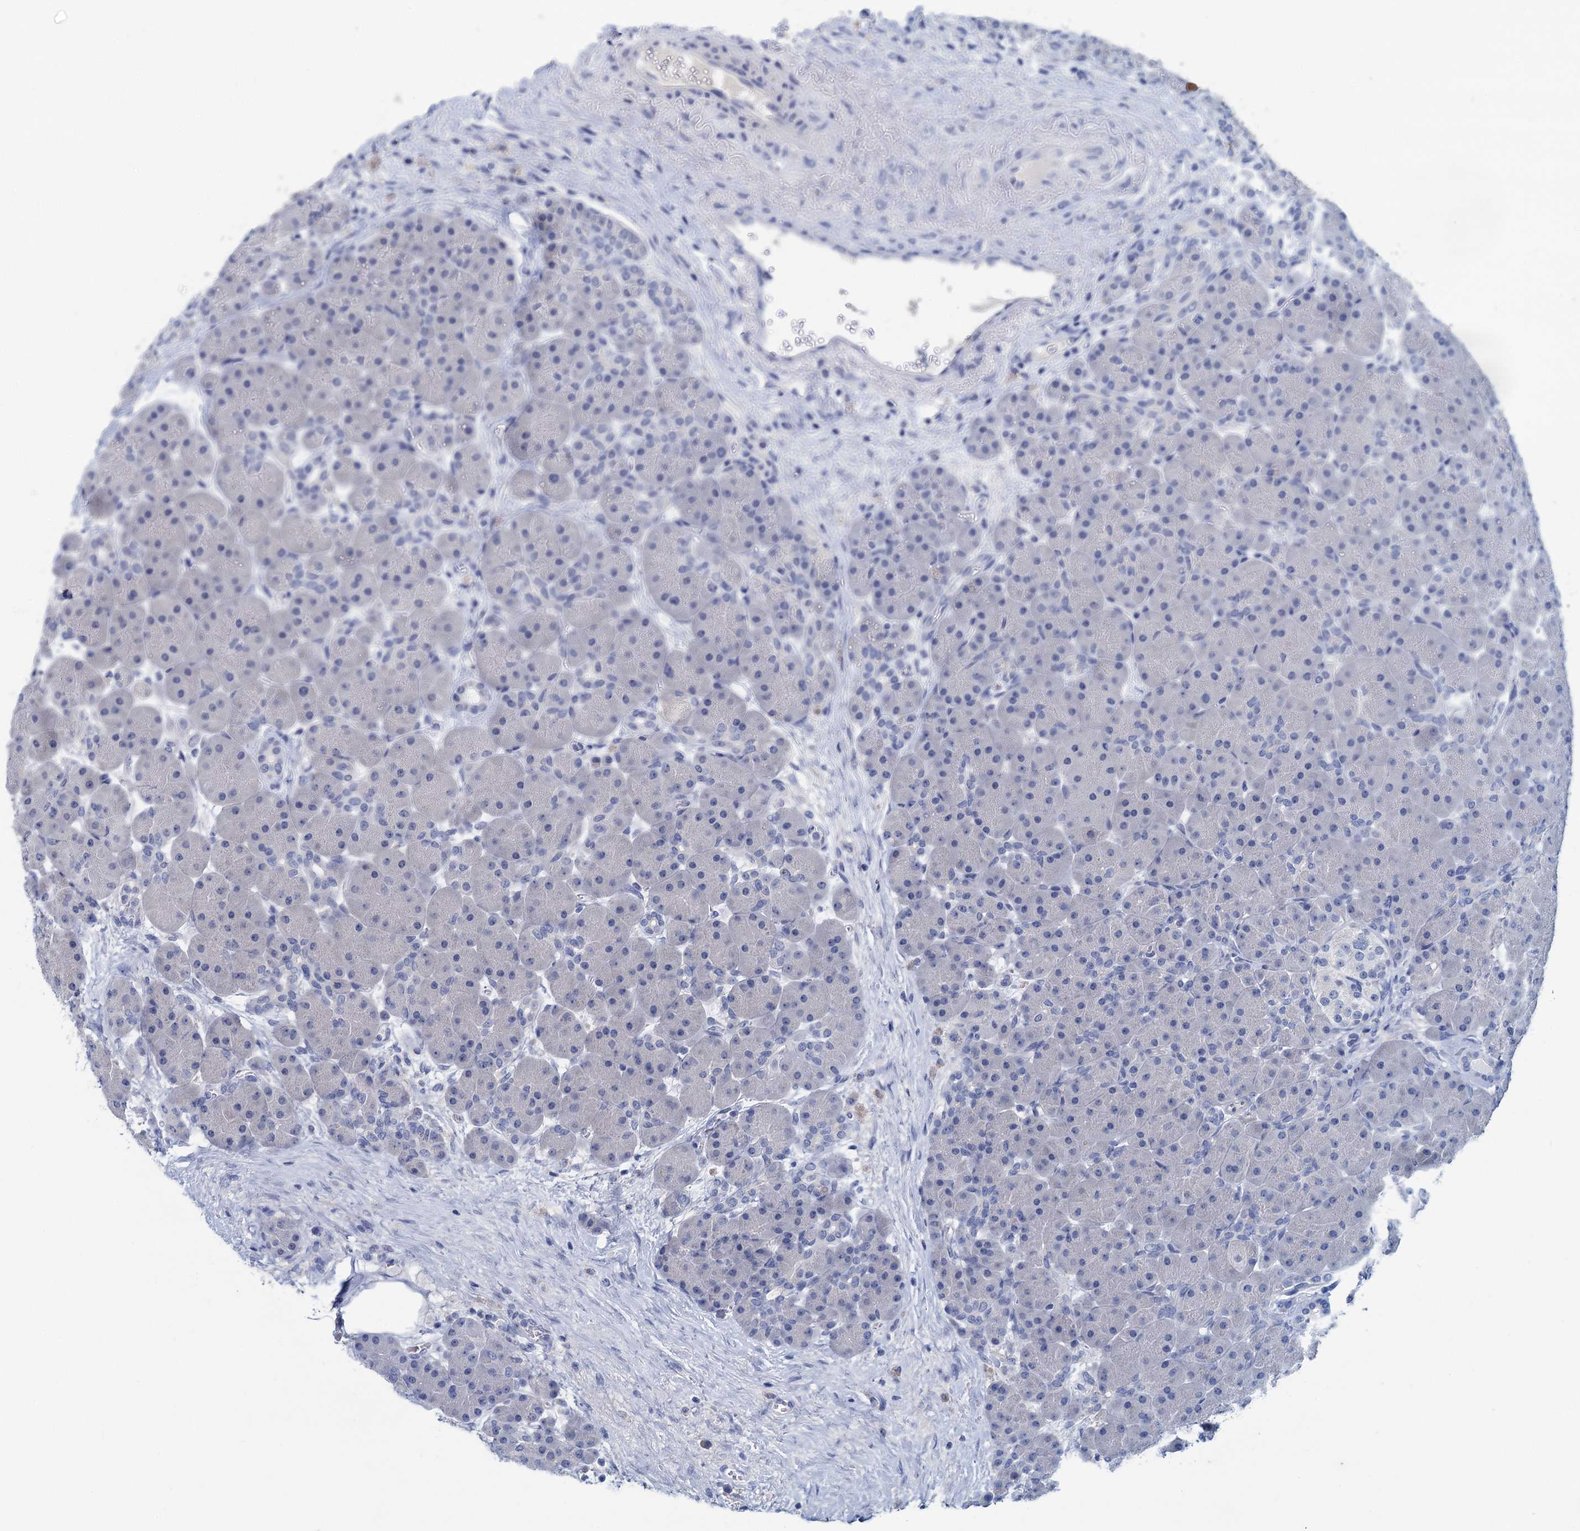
{"staining": {"intensity": "negative", "quantity": "none", "location": "none"}, "tissue": "pancreas", "cell_type": "Exocrine glandular cells", "image_type": "normal", "snomed": [{"axis": "morphology", "description": "Normal tissue, NOS"}, {"axis": "topography", "description": "Pancreas"}], "caption": "Immunohistochemistry (IHC) micrograph of unremarkable pancreas: human pancreas stained with DAB (3,3'-diaminobenzidine) shows no significant protein staining in exocrine glandular cells.", "gene": "MYOZ3", "patient": {"sex": "male", "age": 66}}